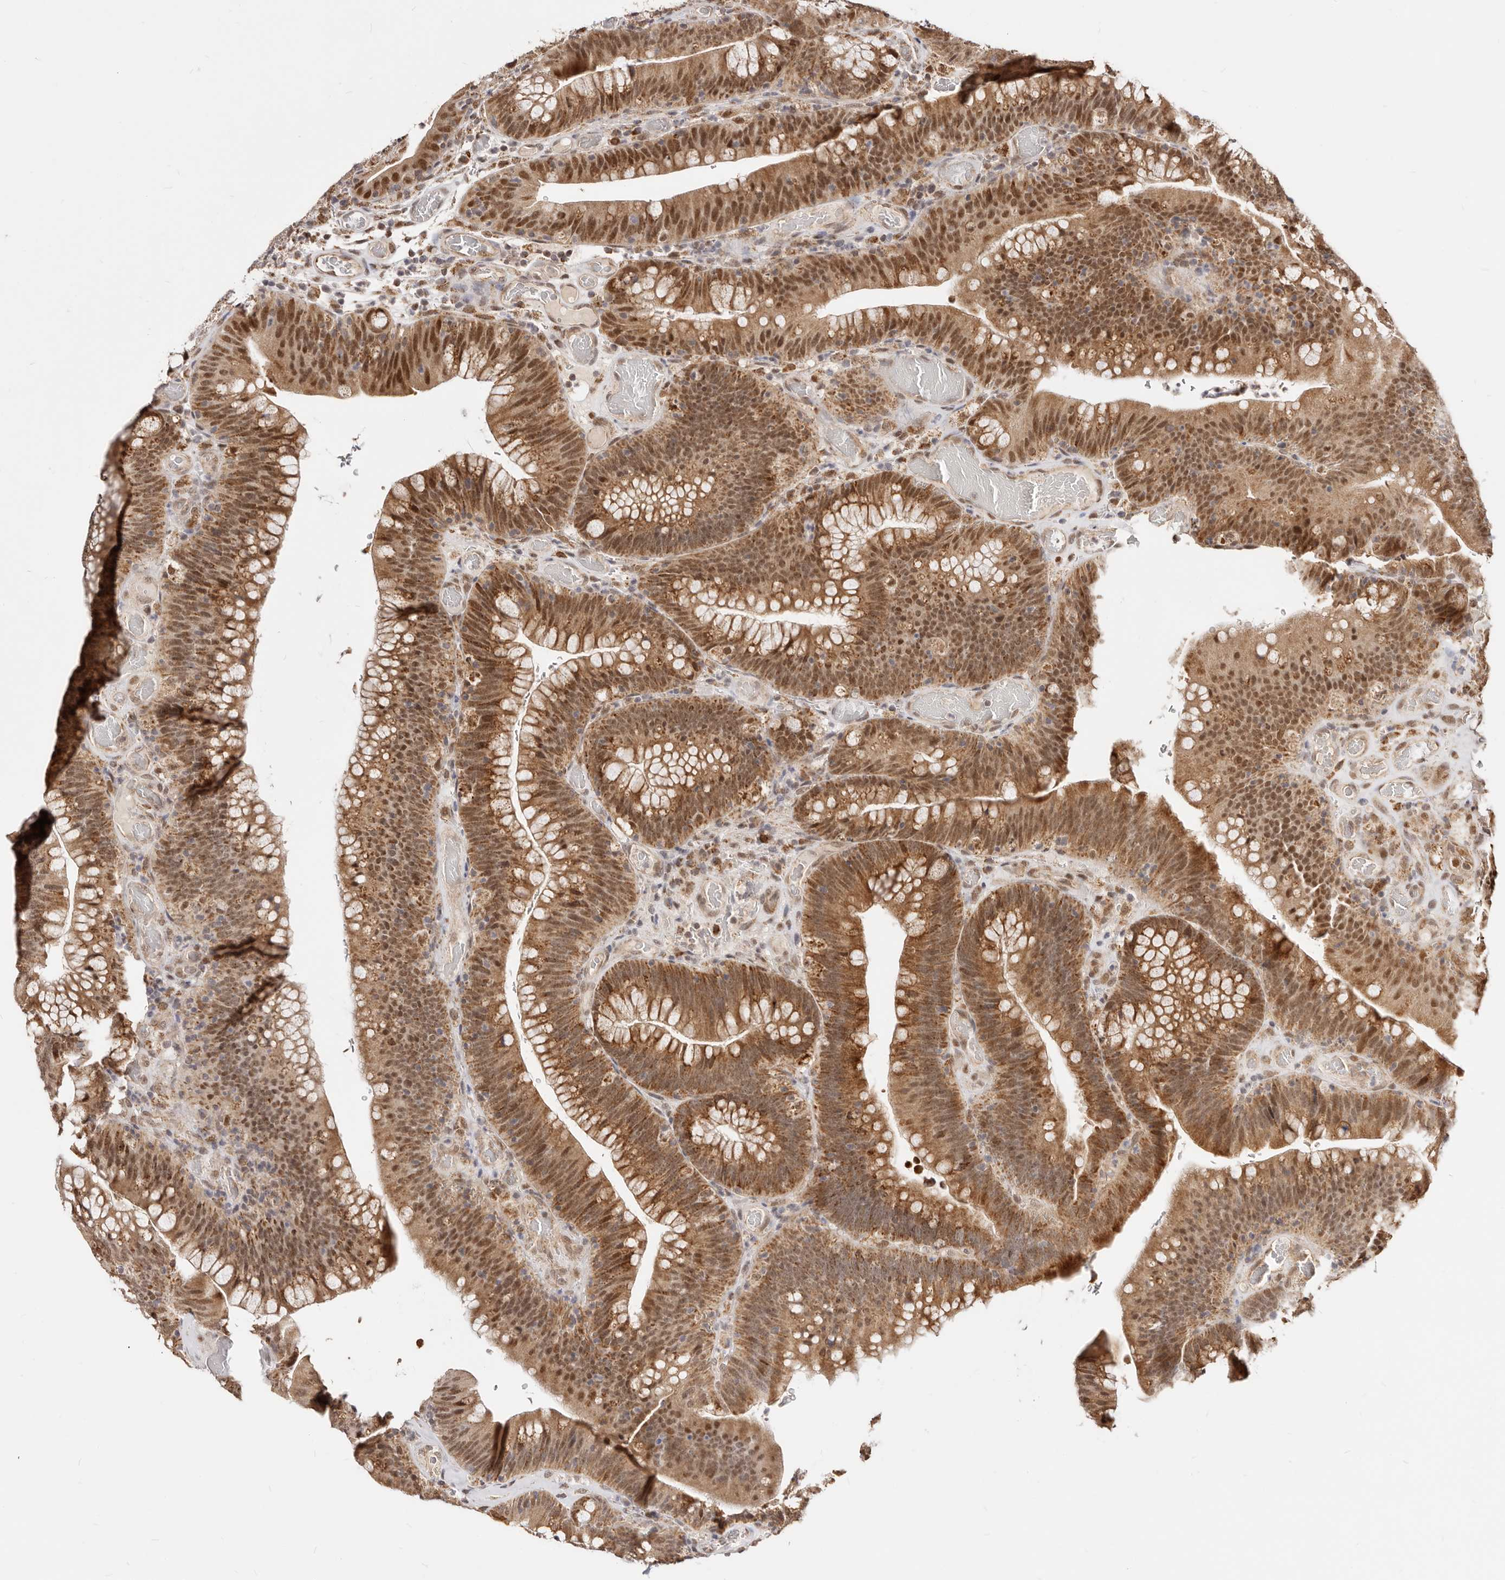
{"staining": {"intensity": "strong", "quantity": ">75%", "location": "cytoplasmic/membranous,nuclear"}, "tissue": "colorectal cancer", "cell_type": "Tumor cells", "image_type": "cancer", "snomed": [{"axis": "morphology", "description": "Normal tissue, NOS"}, {"axis": "topography", "description": "Colon"}], "caption": "A brown stain labels strong cytoplasmic/membranous and nuclear positivity of a protein in human colorectal cancer tumor cells. The staining was performed using DAB to visualize the protein expression in brown, while the nuclei were stained in blue with hematoxylin (Magnification: 20x).", "gene": "SEC14L1", "patient": {"sex": "female", "age": 82}}